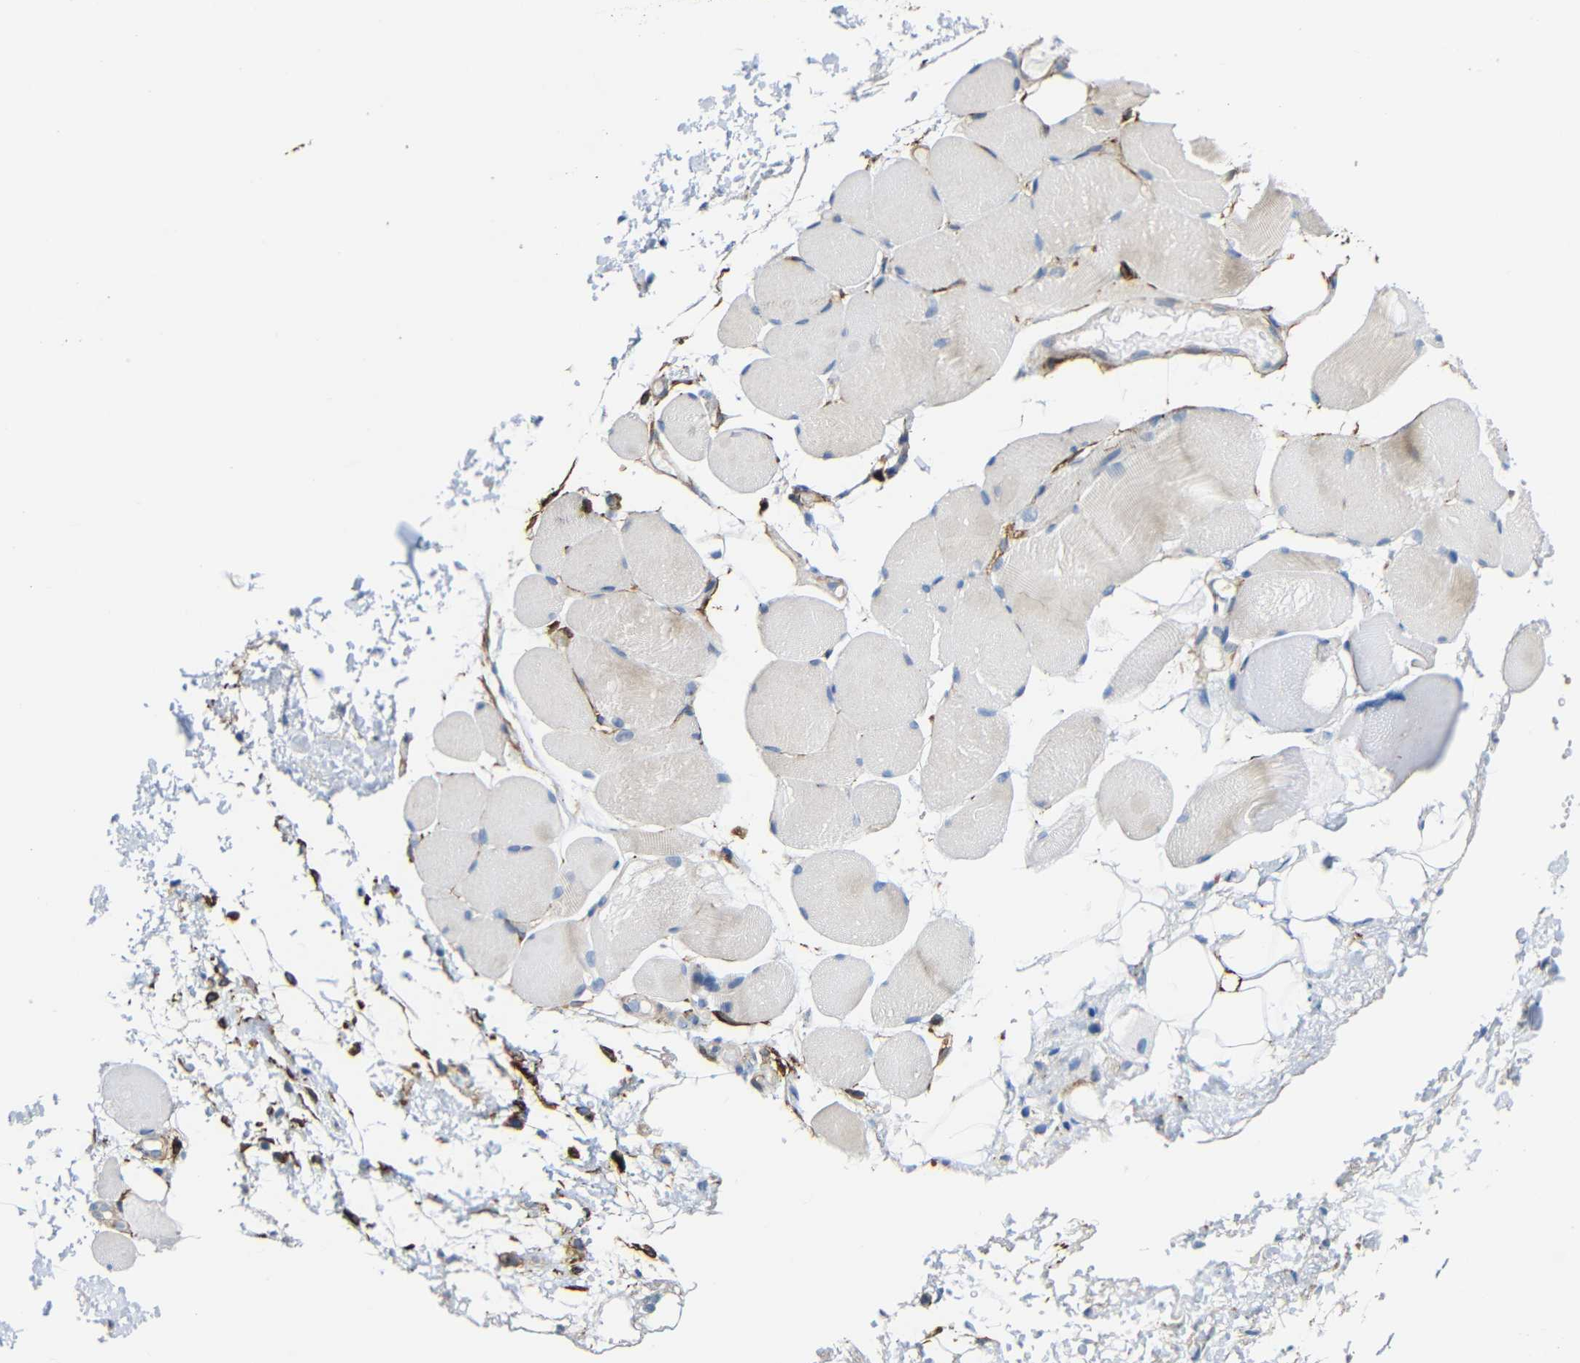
{"staining": {"intensity": "negative", "quantity": "none", "location": "none"}, "tissue": "adipose tissue", "cell_type": "Adipocytes", "image_type": "normal", "snomed": [{"axis": "morphology", "description": "Normal tissue, NOS"}, {"axis": "morphology", "description": "Inflammation, NOS"}, {"axis": "topography", "description": "Vascular tissue"}, {"axis": "topography", "description": "Salivary gland"}], "caption": "This is a micrograph of IHC staining of benign adipose tissue, which shows no staining in adipocytes. (Stains: DAB IHC with hematoxylin counter stain, Microscopy: brightfield microscopy at high magnification).", "gene": "DCLK1", "patient": {"sex": "female", "age": 75}}